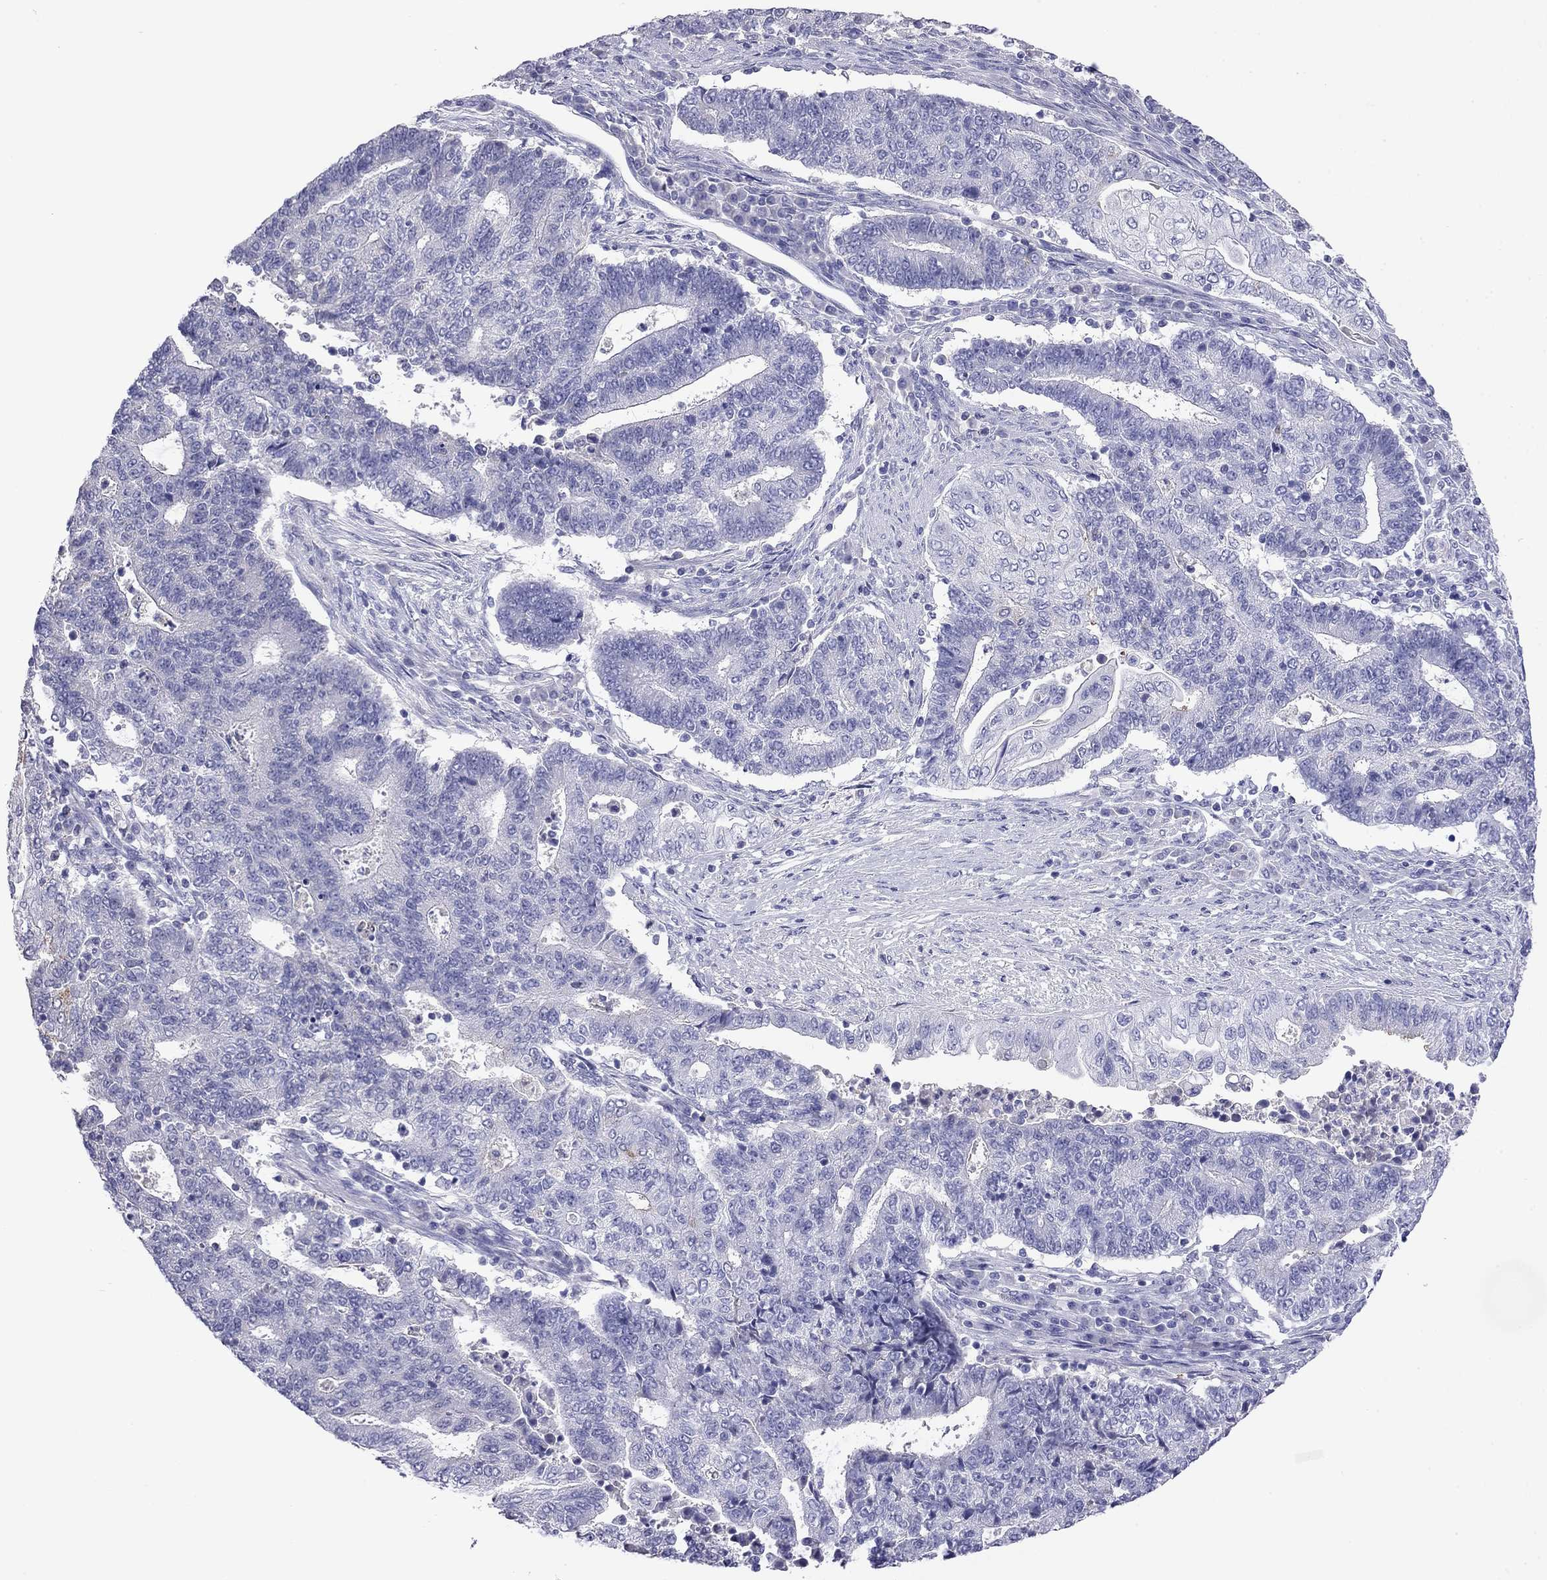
{"staining": {"intensity": "negative", "quantity": "none", "location": "none"}, "tissue": "endometrial cancer", "cell_type": "Tumor cells", "image_type": "cancer", "snomed": [{"axis": "morphology", "description": "Adenocarcinoma, NOS"}, {"axis": "topography", "description": "Uterus"}, {"axis": "topography", "description": "Endometrium"}], "caption": "A high-resolution micrograph shows immunohistochemistry staining of endometrial cancer, which shows no significant expression in tumor cells.", "gene": "ODF4", "patient": {"sex": "female", "age": 54}}